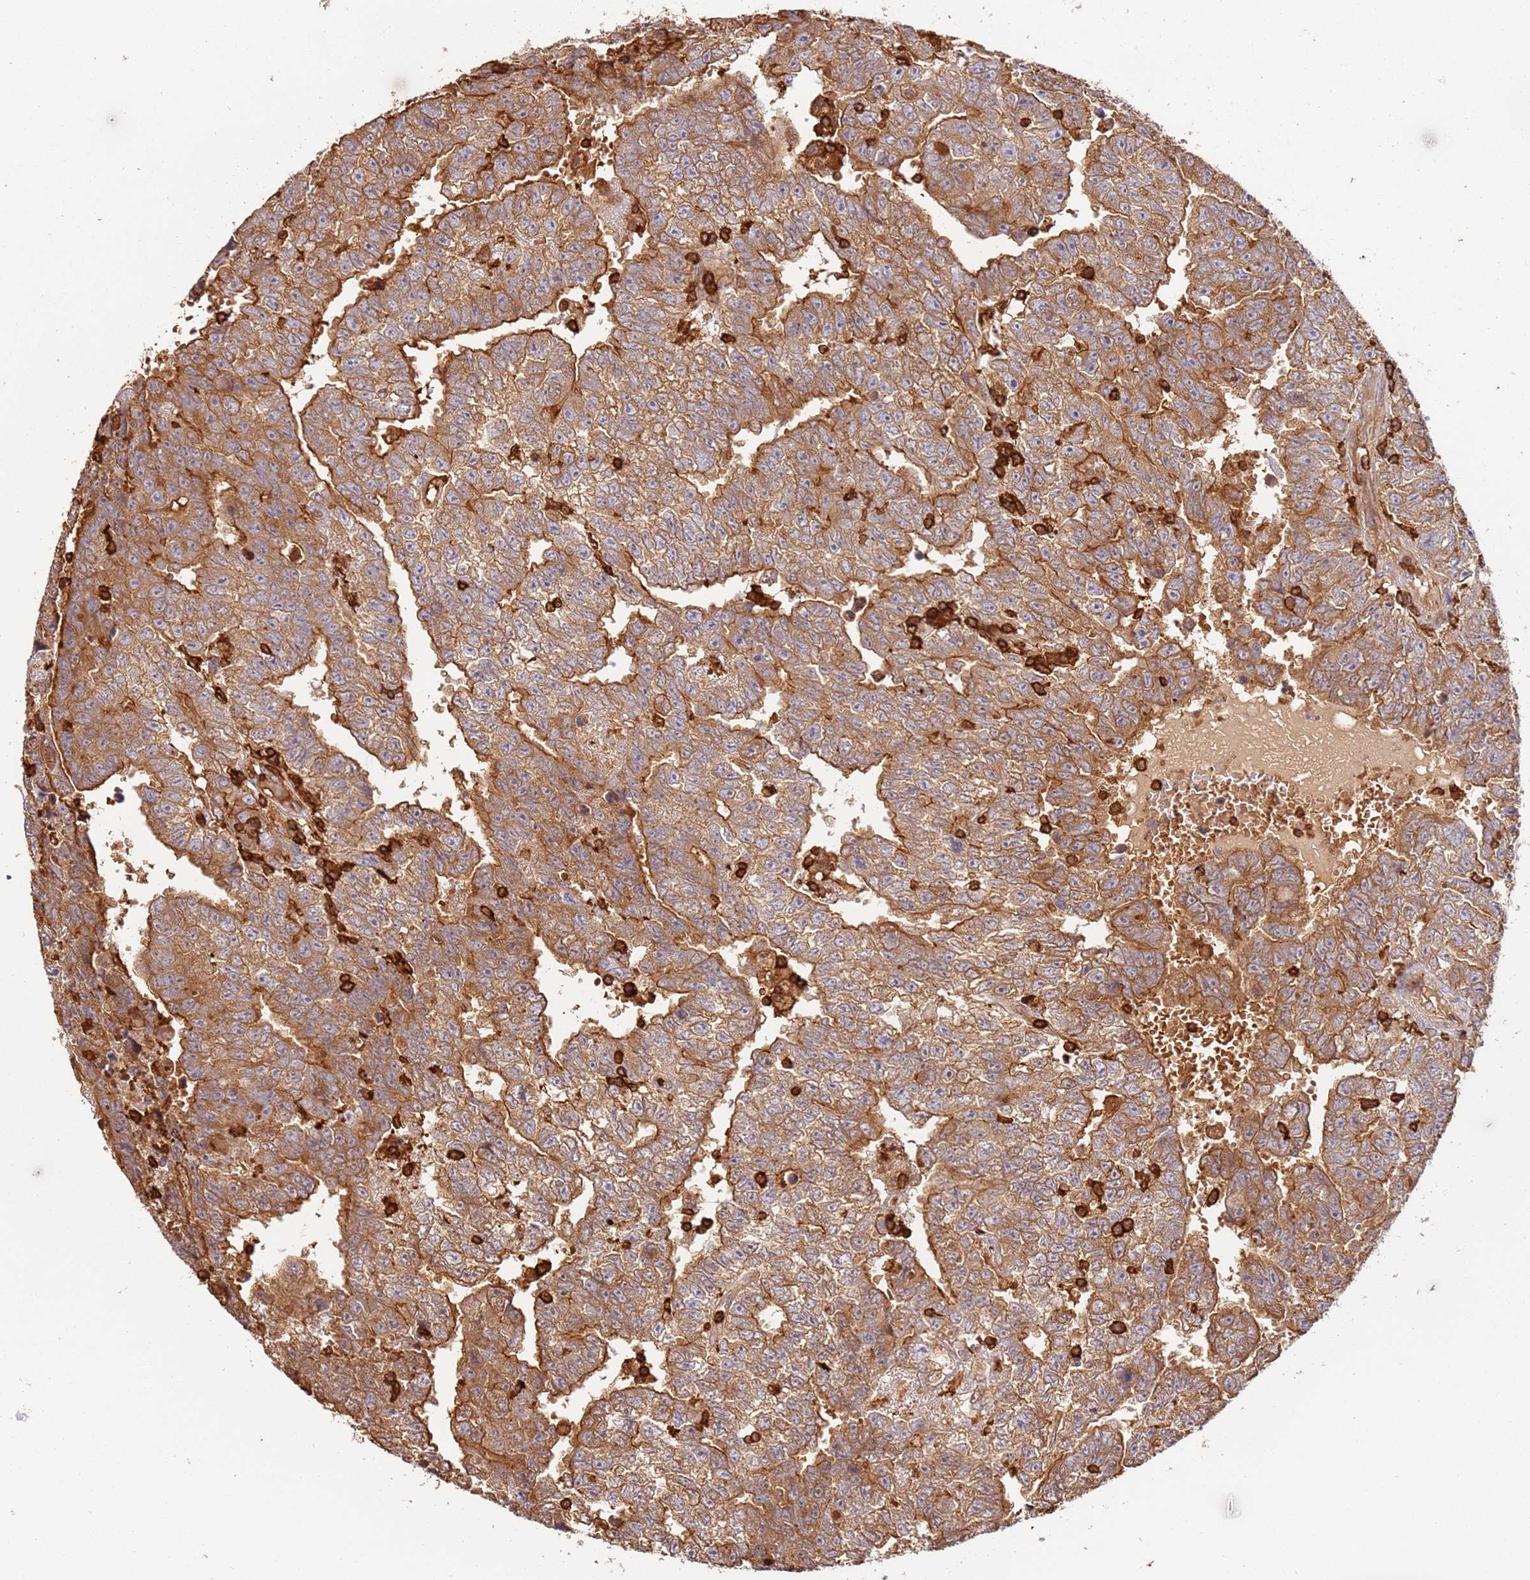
{"staining": {"intensity": "moderate", "quantity": ">75%", "location": "cytoplasmic/membranous"}, "tissue": "testis cancer", "cell_type": "Tumor cells", "image_type": "cancer", "snomed": [{"axis": "morphology", "description": "Carcinoma, Embryonal, NOS"}, {"axis": "topography", "description": "Testis"}], "caption": "Protein staining of testis embryonal carcinoma tissue displays moderate cytoplasmic/membranous expression in approximately >75% of tumor cells.", "gene": "OR6P1", "patient": {"sex": "male", "age": 25}}